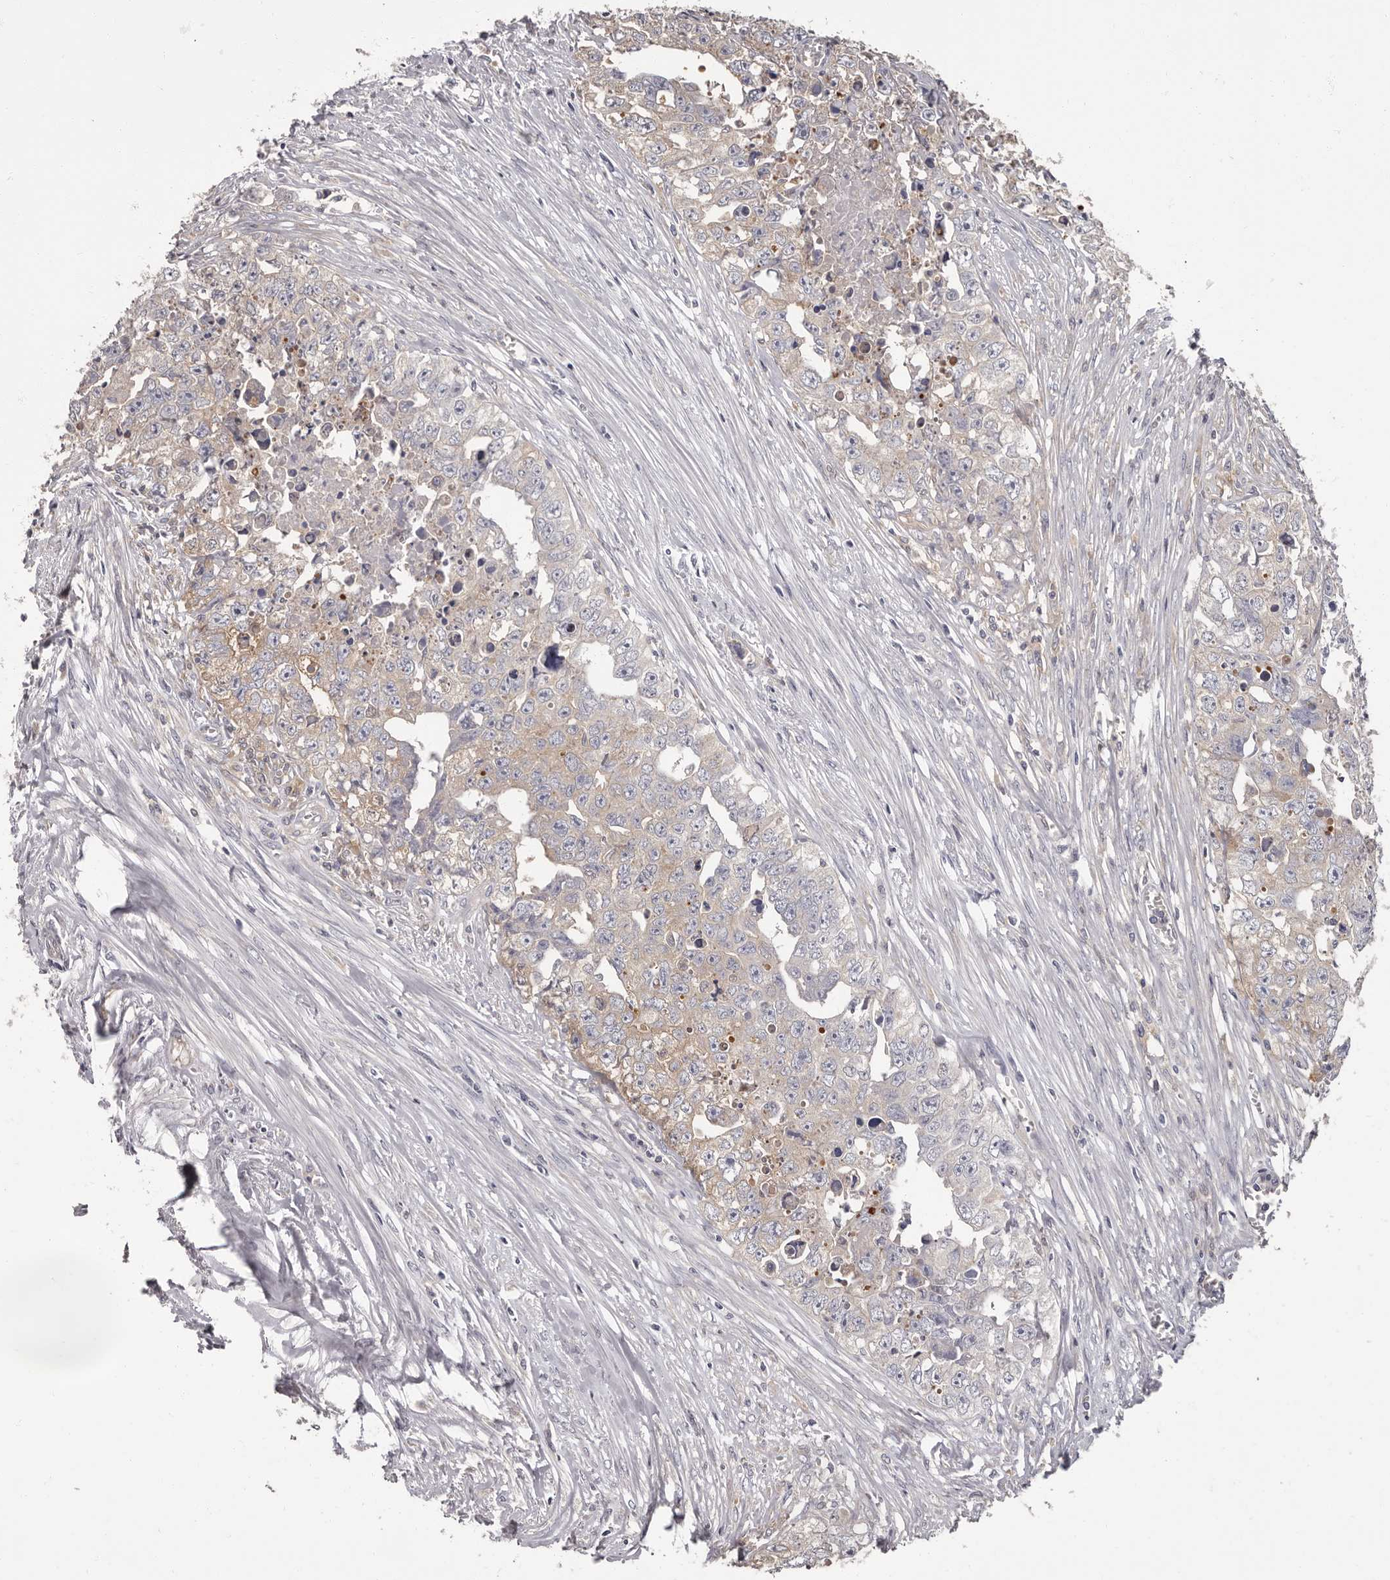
{"staining": {"intensity": "weak", "quantity": "<25%", "location": "cytoplasmic/membranous"}, "tissue": "testis cancer", "cell_type": "Tumor cells", "image_type": "cancer", "snomed": [{"axis": "morphology", "description": "Seminoma, NOS"}, {"axis": "morphology", "description": "Carcinoma, Embryonal, NOS"}, {"axis": "topography", "description": "Testis"}], "caption": "A high-resolution image shows immunohistochemistry staining of testis cancer (embryonal carcinoma), which exhibits no significant expression in tumor cells.", "gene": "APEH", "patient": {"sex": "male", "age": 43}}